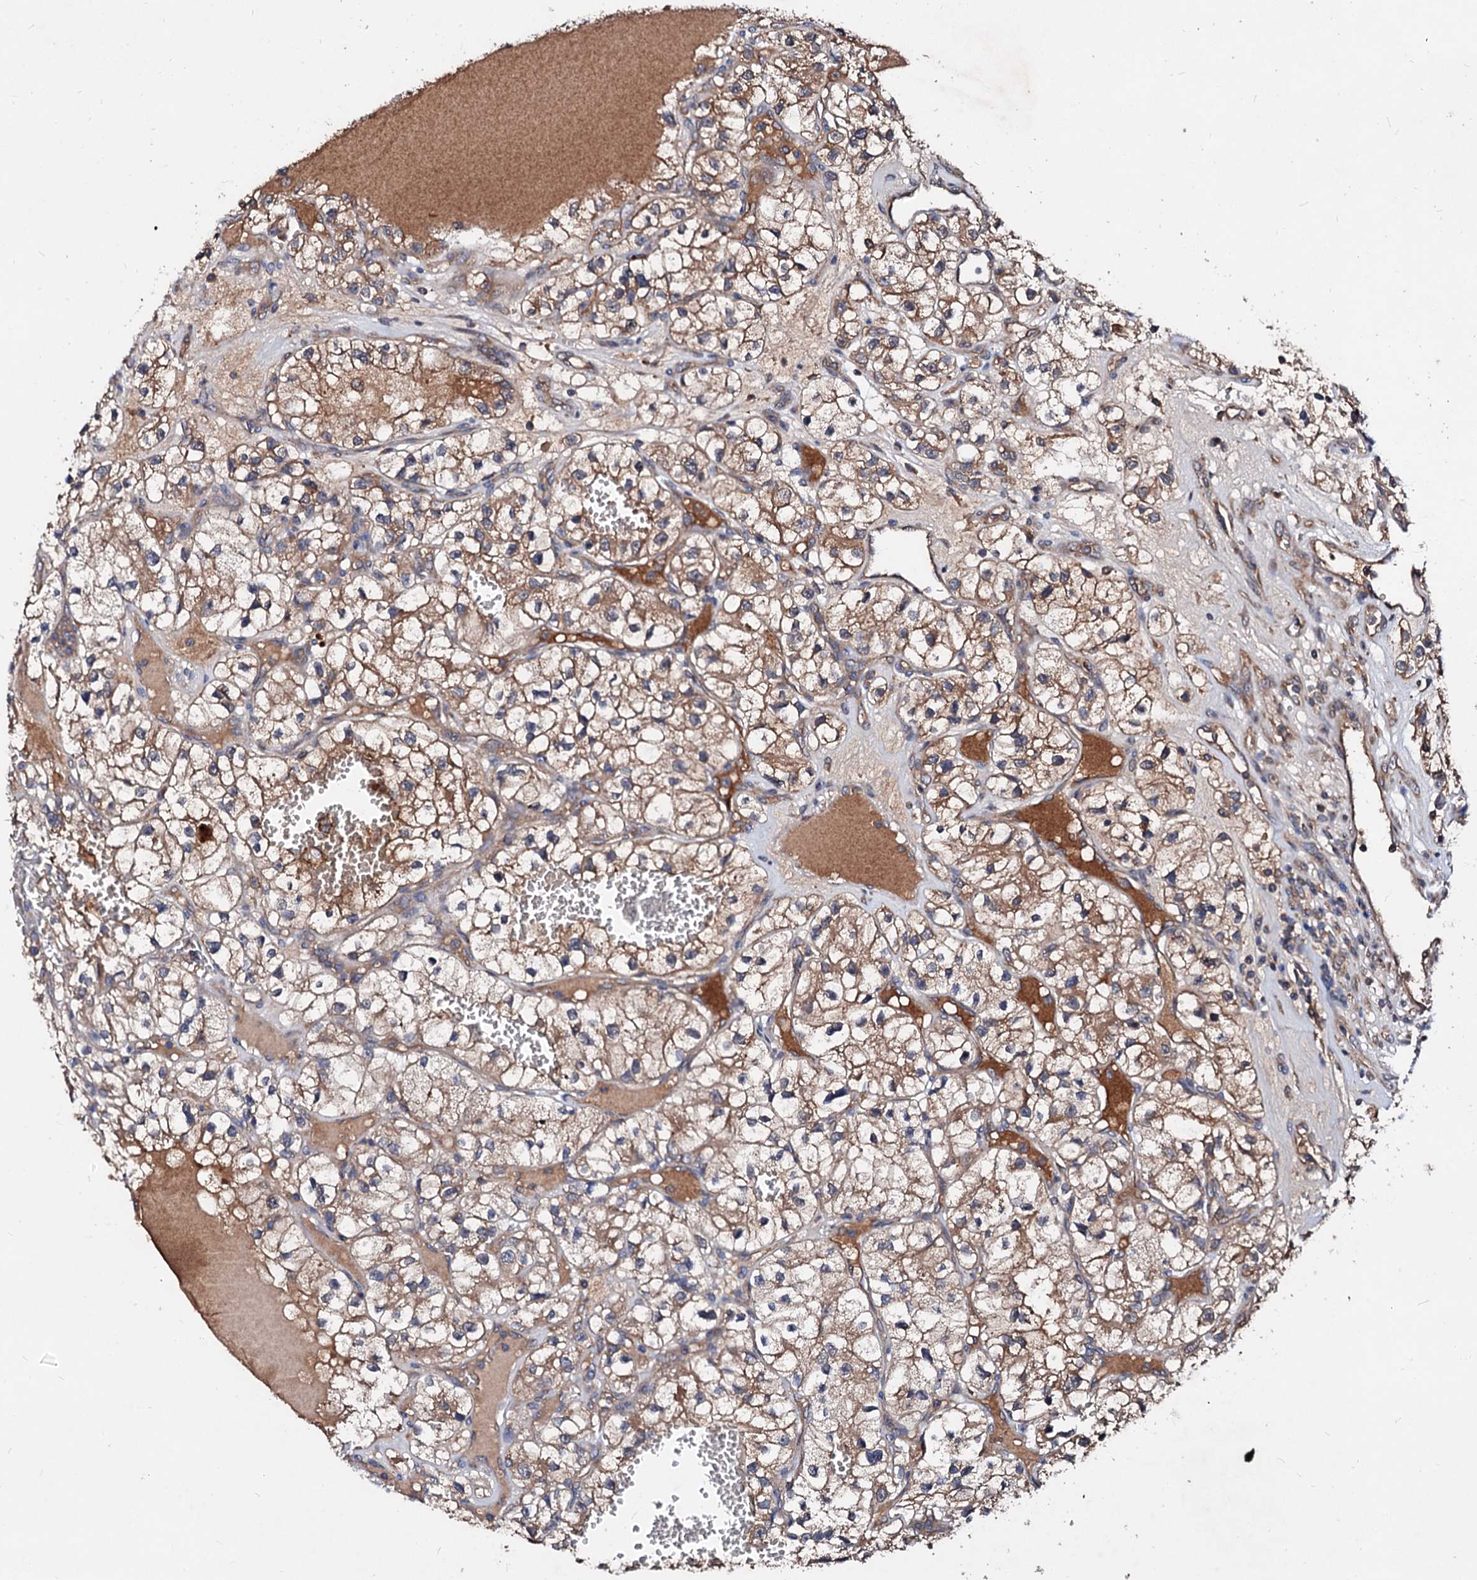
{"staining": {"intensity": "moderate", "quantity": ">75%", "location": "cytoplasmic/membranous"}, "tissue": "renal cancer", "cell_type": "Tumor cells", "image_type": "cancer", "snomed": [{"axis": "morphology", "description": "Adenocarcinoma, NOS"}, {"axis": "topography", "description": "Kidney"}], "caption": "Protein expression by IHC displays moderate cytoplasmic/membranous staining in approximately >75% of tumor cells in renal cancer (adenocarcinoma).", "gene": "EXTL1", "patient": {"sex": "female", "age": 57}}